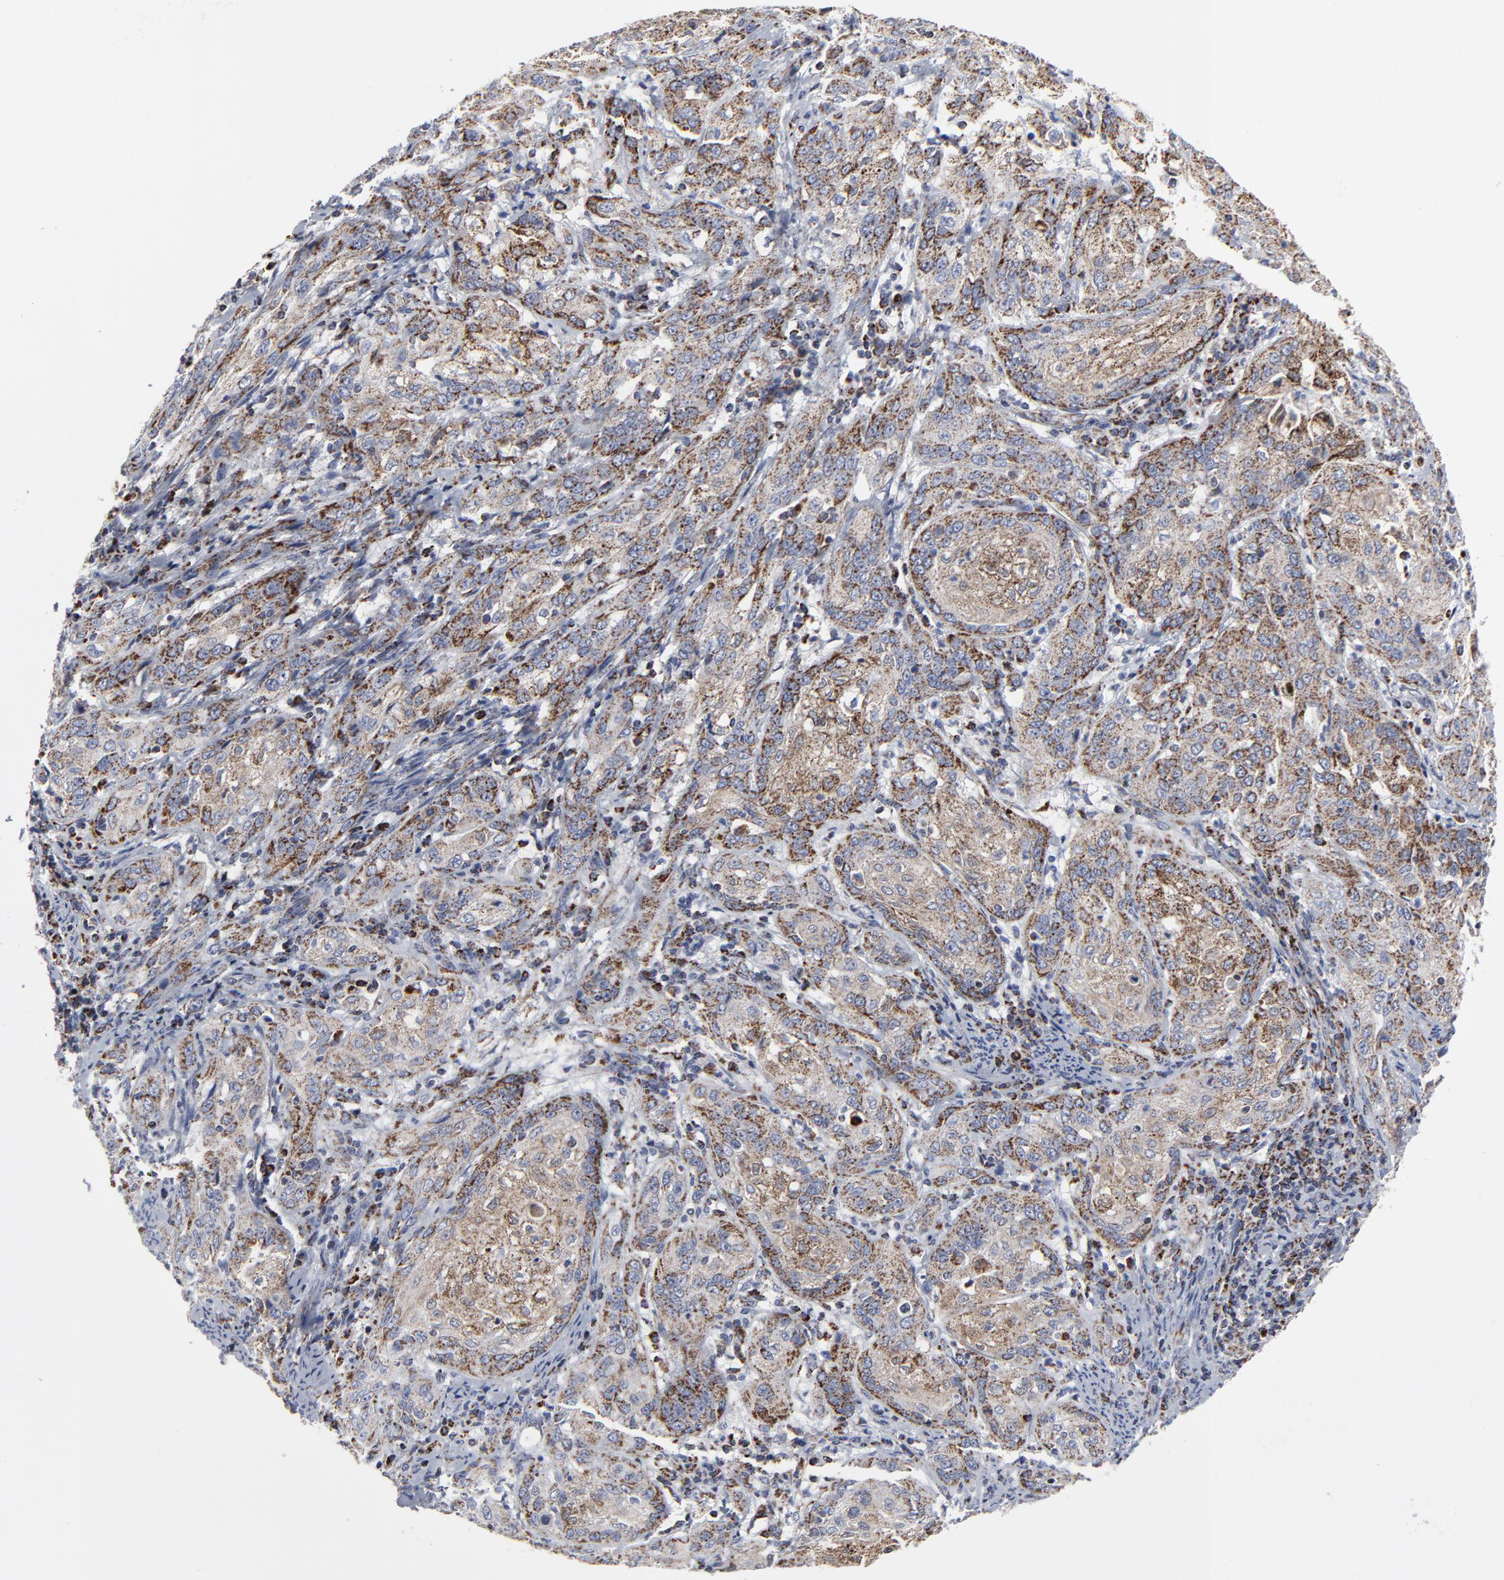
{"staining": {"intensity": "moderate", "quantity": ">75%", "location": "cytoplasmic/membranous"}, "tissue": "cervical cancer", "cell_type": "Tumor cells", "image_type": "cancer", "snomed": [{"axis": "morphology", "description": "Squamous cell carcinoma, NOS"}, {"axis": "topography", "description": "Cervix"}], "caption": "IHC image of neoplastic tissue: human squamous cell carcinoma (cervical) stained using IHC shows medium levels of moderate protein expression localized specifically in the cytoplasmic/membranous of tumor cells, appearing as a cytoplasmic/membranous brown color.", "gene": "TXNRD2", "patient": {"sex": "female", "age": 41}}